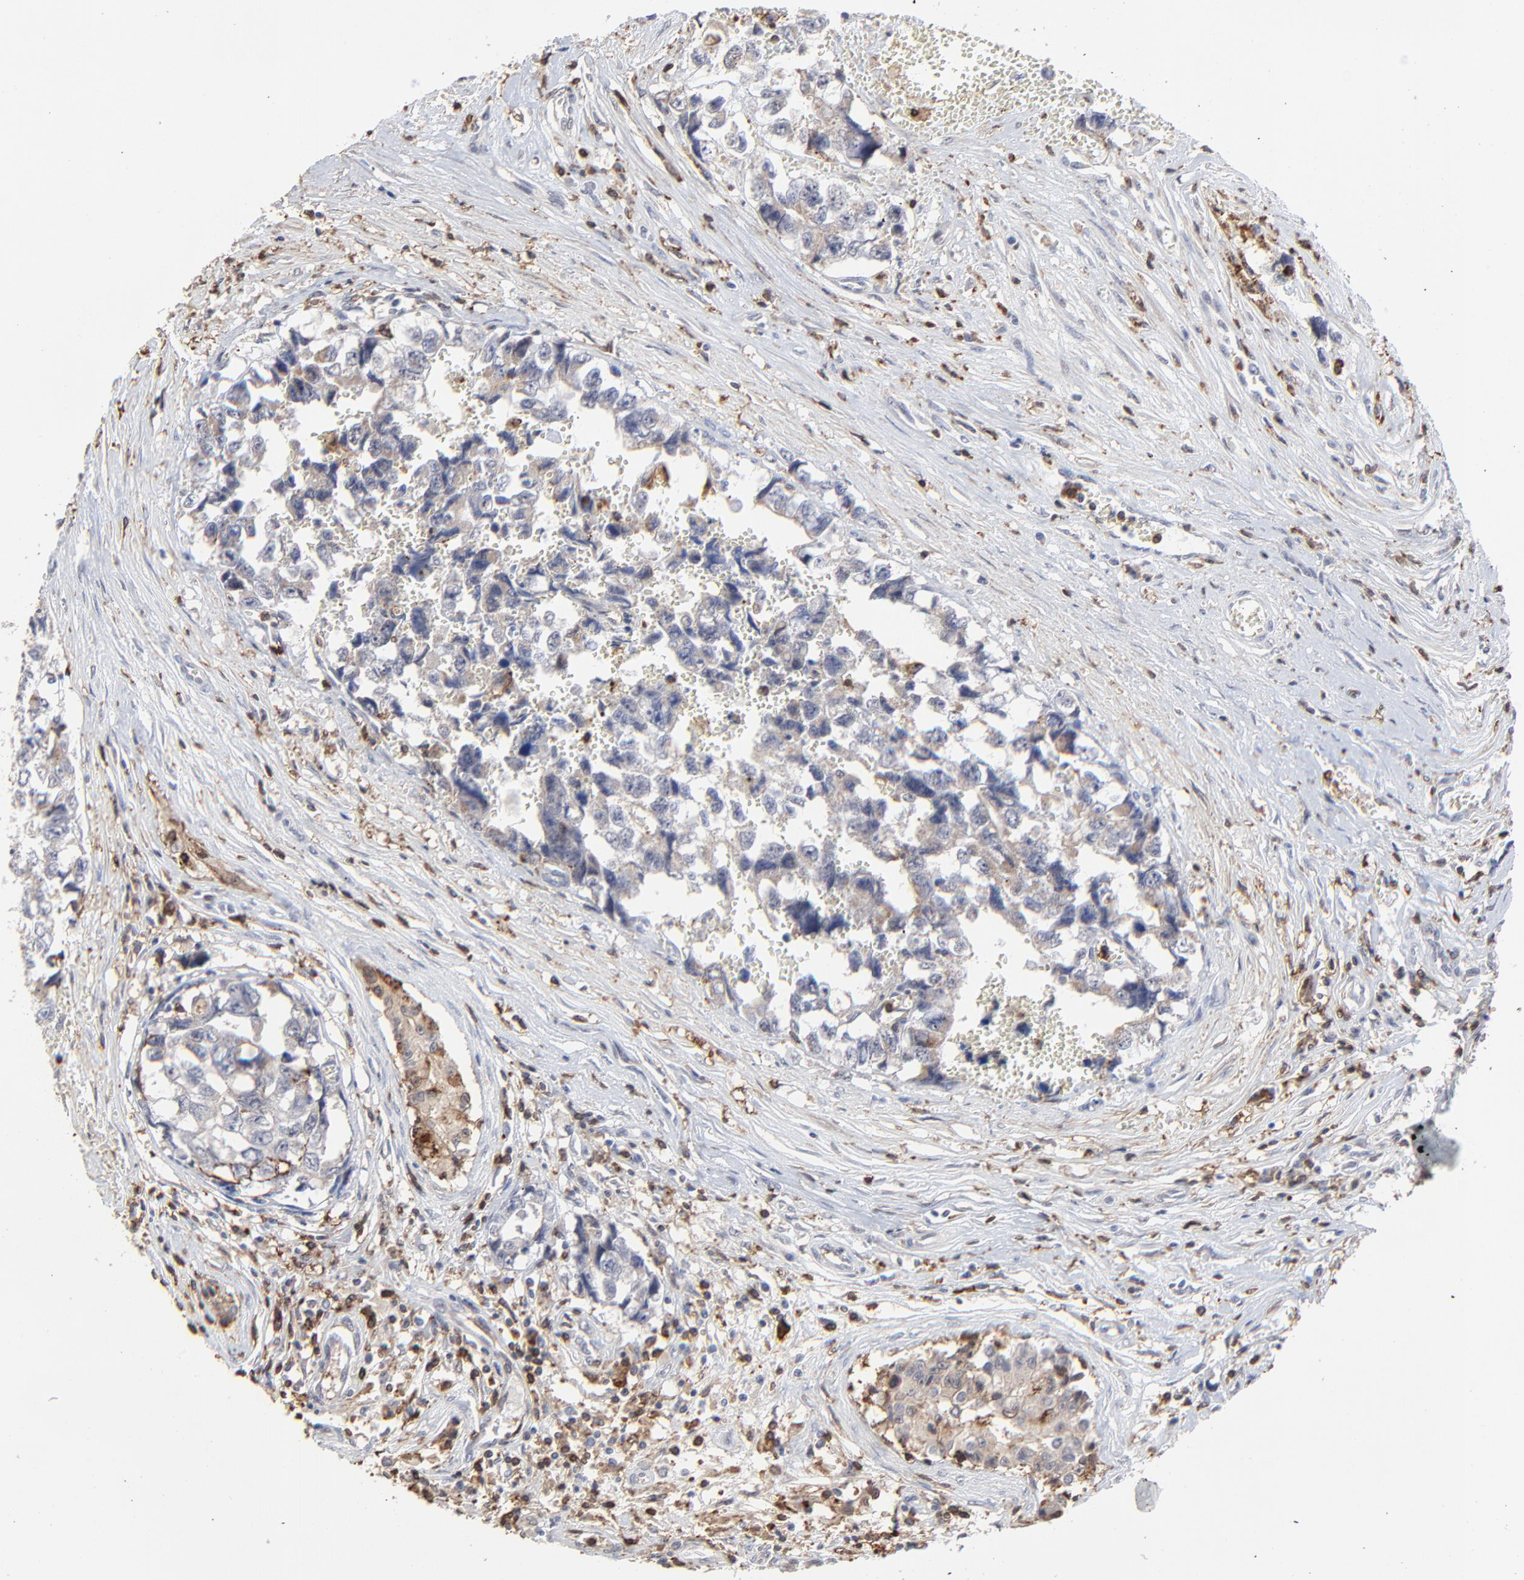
{"staining": {"intensity": "weak", "quantity": "25%-75%", "location": "cytoplasmic/membranous"}, "tissue": "testis cancer", "cell_type": "Tumor cells", "image_type": "cancer", "snomed": [{"axis": "morphology", "description": "Carcinoma, Embryonal, NOS"}, {"axis": "topography", "description": "Testis"}], "caption": "The image demonstrates immunohistochemical staining of testis embryonal carcinoma. There is weak cytoplasmic/membranous expression is appreciated in about 25%-75% of tumor cells.", "gene": "SLC6A14", "patient": {"sex": "male", "age": 31}}